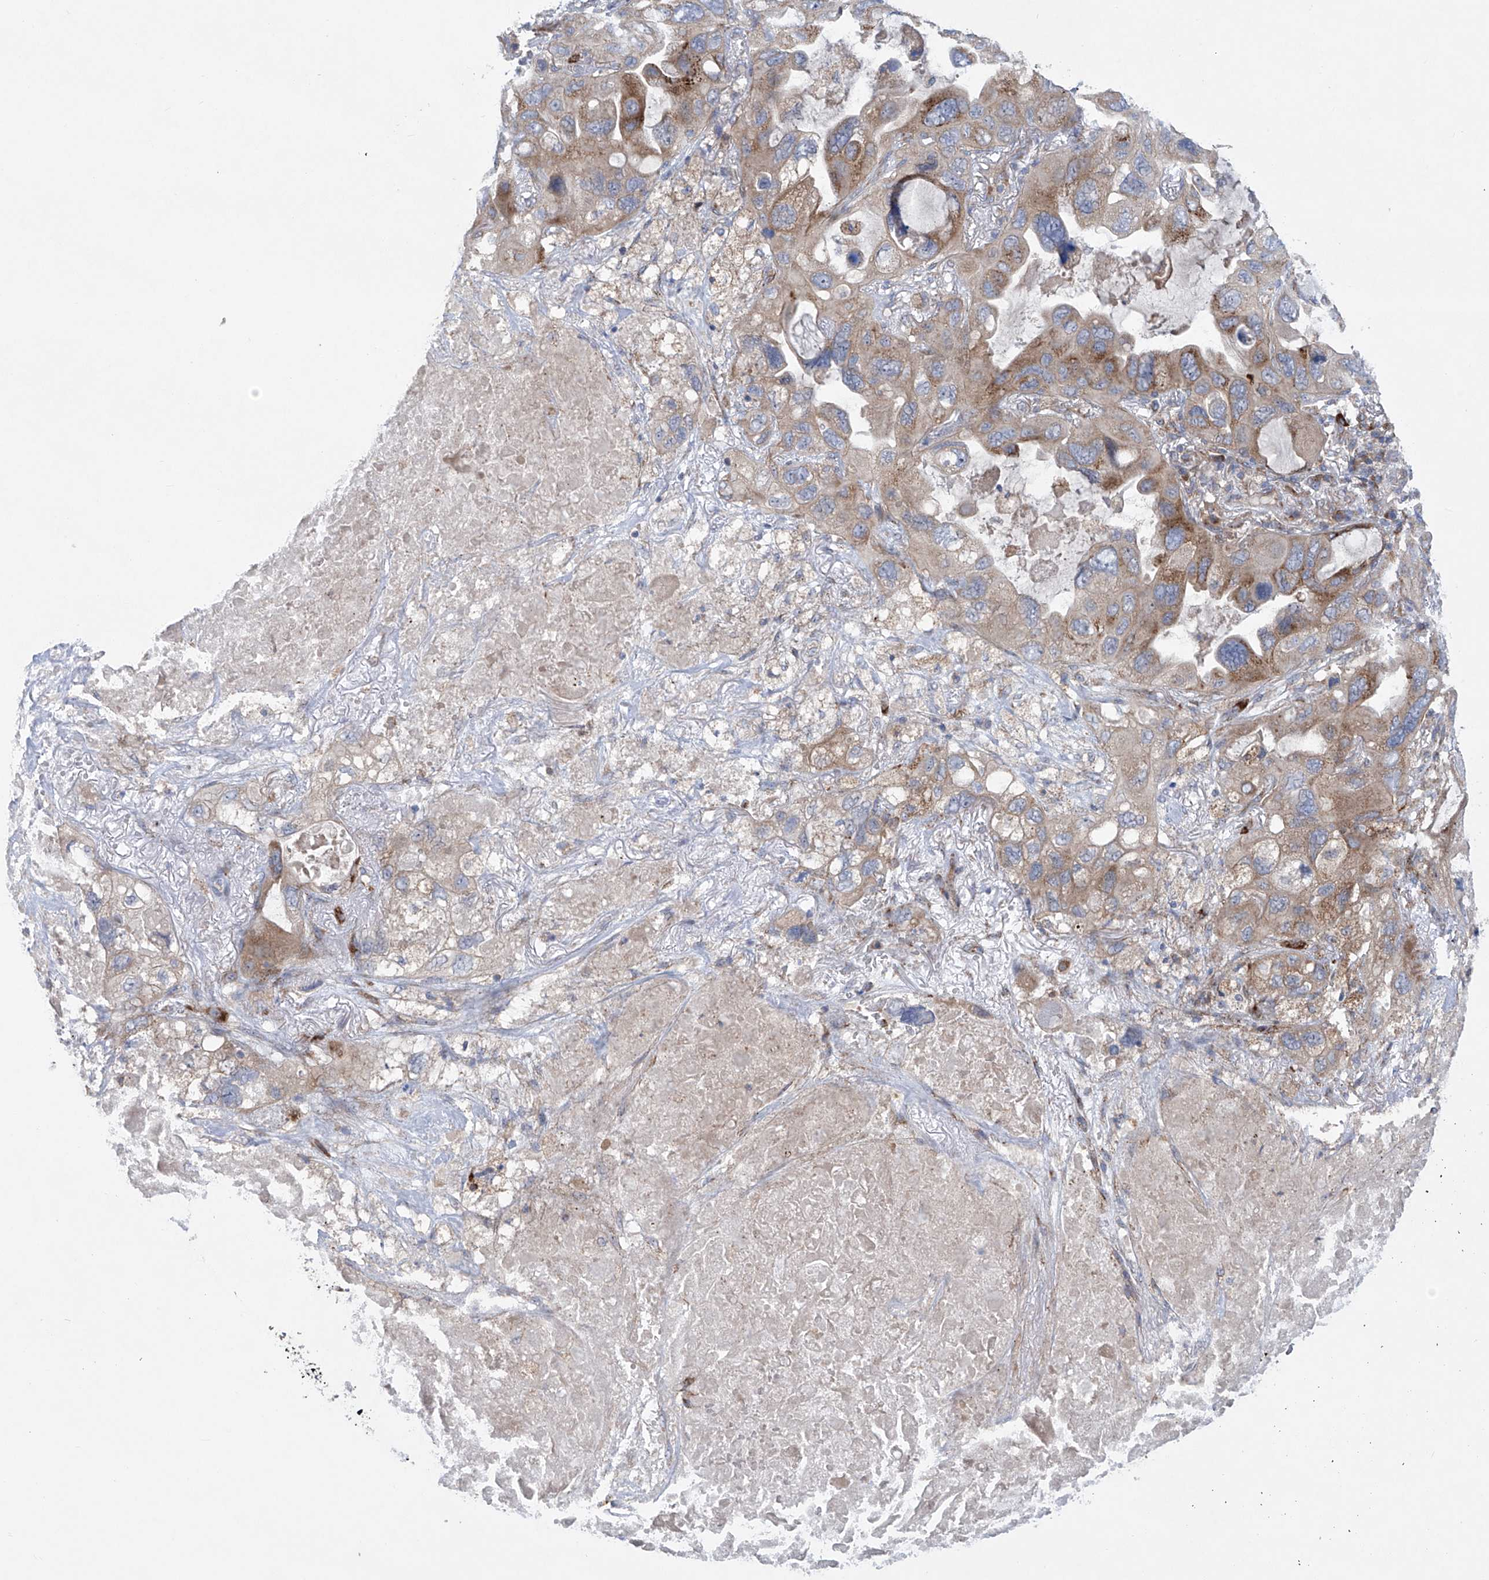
{"staining": {"intensity": "moderate", "quantity": "25%-75%", "location": "cytoplasmic/membranous"}, "tissue": "lung cancer", "cell_type": "Tumor cells", "image_type": "cancer", "snomed": [{"axis": "morphology", "description": "Squamous cell carcinoma, NOS"}, {"axis": "topography", "description": "Lung"}], "caption": "This micrograph demonstrates lung squamous cell carcinoma stained with immunohistochemistry (IHC) to label a protein in brown. The cytoplasmic/membranous of tumor cells show moderate positivity for the protein. Nuclei are counter-stained blue.", "gene": "KLC4", "patient": {"sex": "female", "age": 73}}